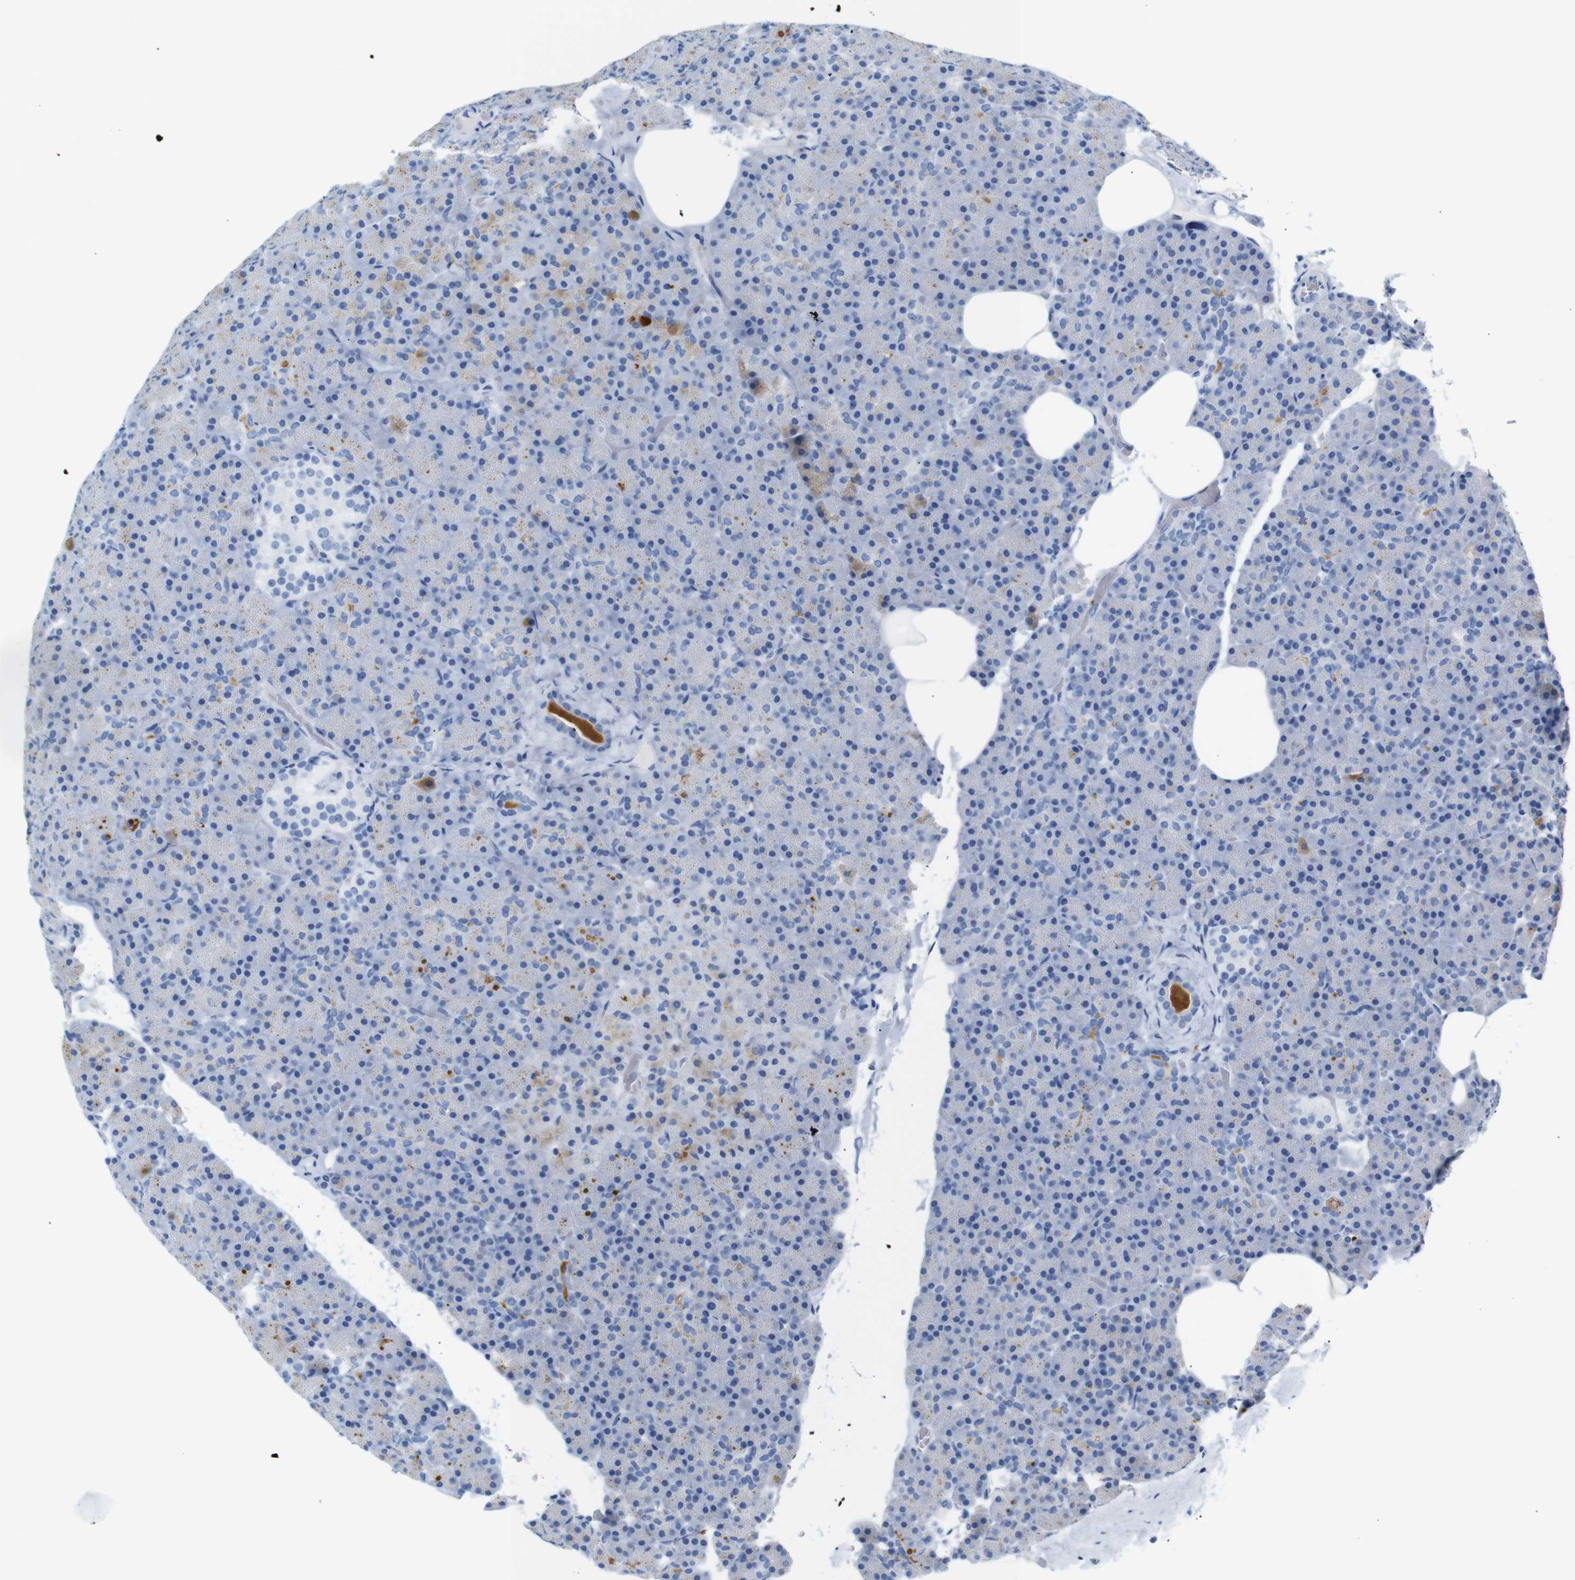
{"staining": {"intensity": "moderate", "quantity": "25%-75%", "location": "cytoplasmic/membranous"}, "tissue": "pancreas", "cell_type": "Exocrine glandular cells", "image_type": "normal", "snomed": [{"axis": "morphology", "description": "Normal tissue, NOS"}, {"axis": "topography", "description": "Pancreas"}], "caption": "Protein expression analysis of unremarkable pancreas exhibits moderate cytoplasmic/membranous expression in about 25%-75% of exocrine glandular cells.", "gene": "ERVMER34", "patient": {"sex": "female", "age": 35}}